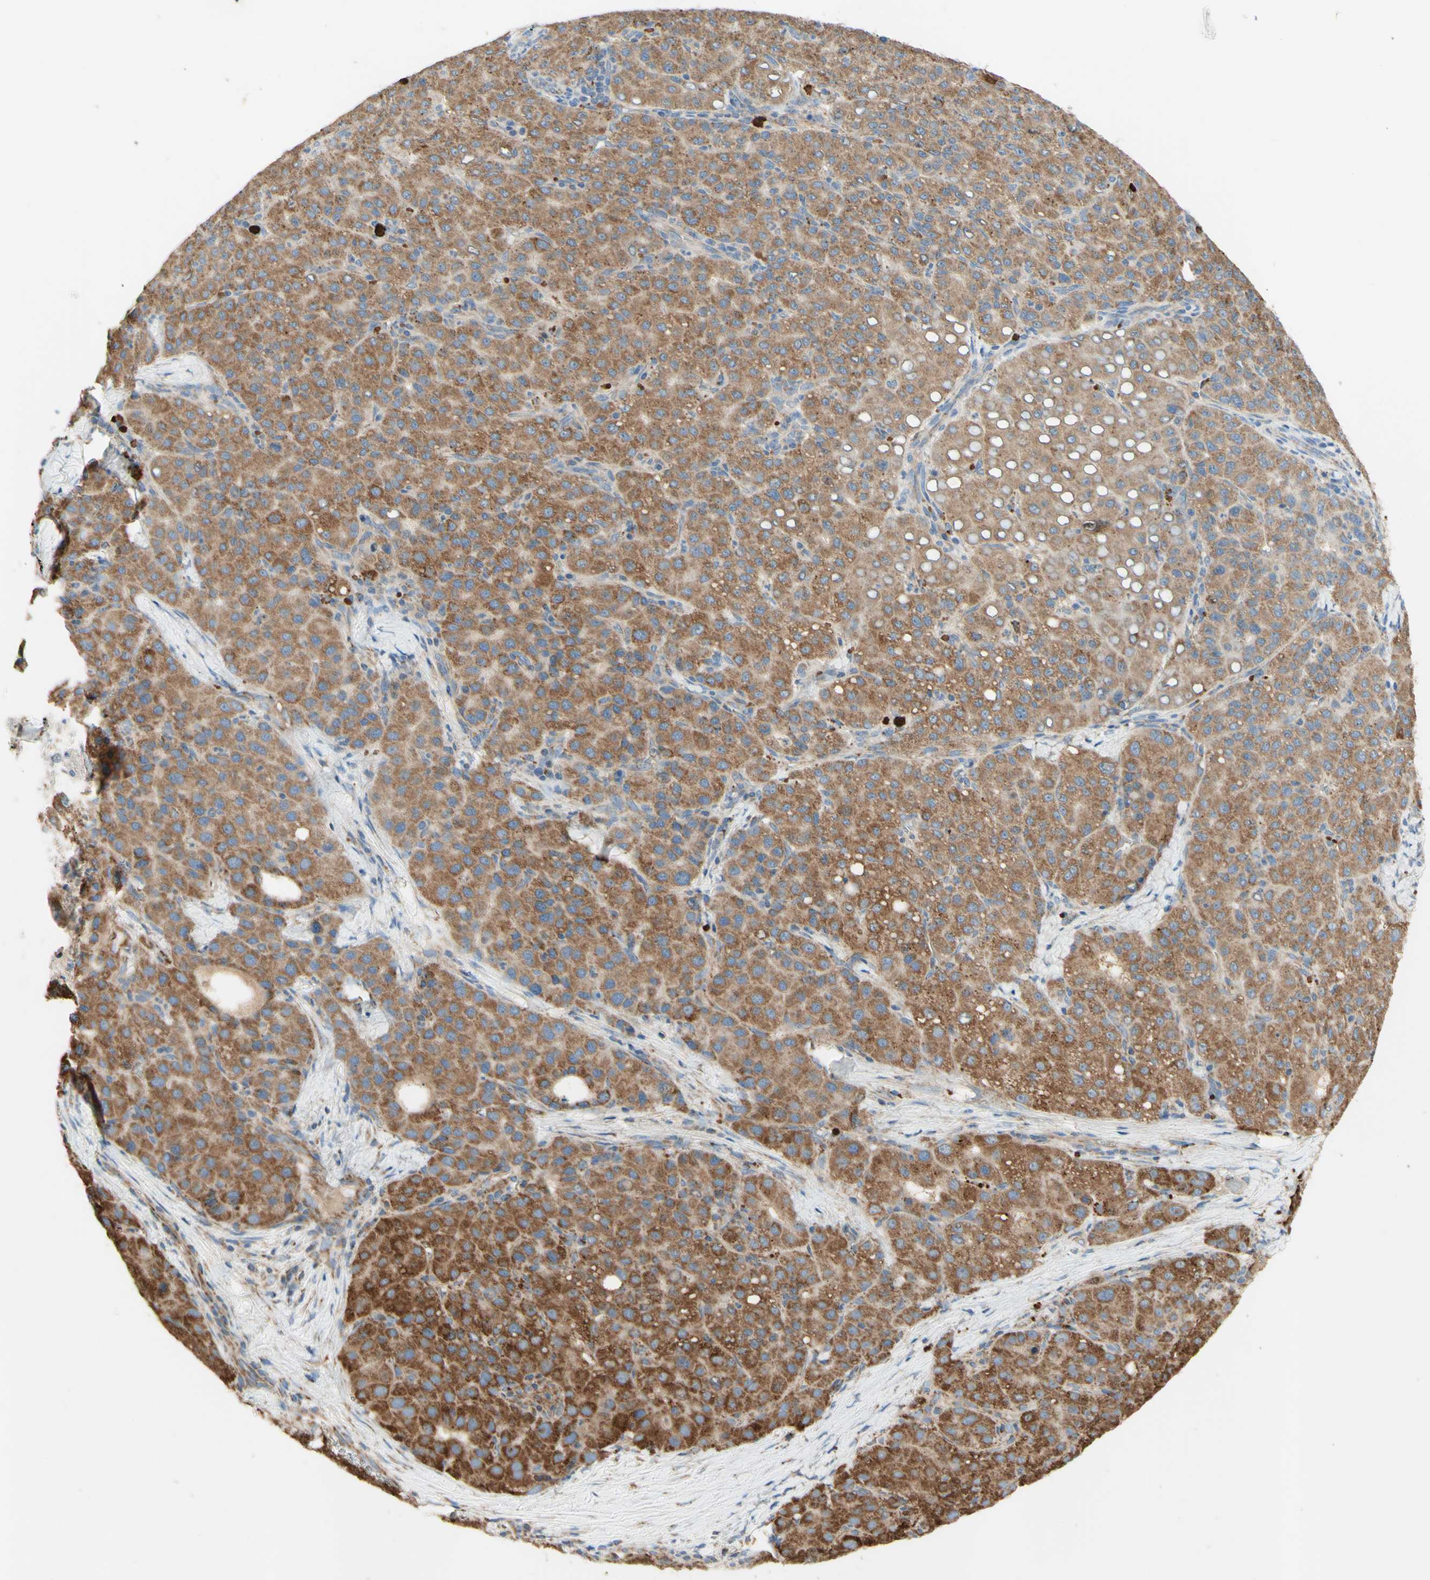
{"staining": {"intensity": "moderate", "quantity": ">75%", "location": "cytoplasmic/membranous"}, "tissue": "liver cancer", "cell_type": "Tumor cells", "image_type": "cancer", "snomed": [{"axis": "morphology", "description": "Carcinoma, Hepatocellular, NOS"}, {"axis": "topography", "description": "Liver"}], "caption": "This histopathology image shows immunohistochemistry staining of liver hepatocellular carcinoma, with medium moderate cytoplasmic/membranous staining in approximately >75% of tumor cells.", "gene": "ARMC10", "patient": {"sex": "male", "age": 65}}